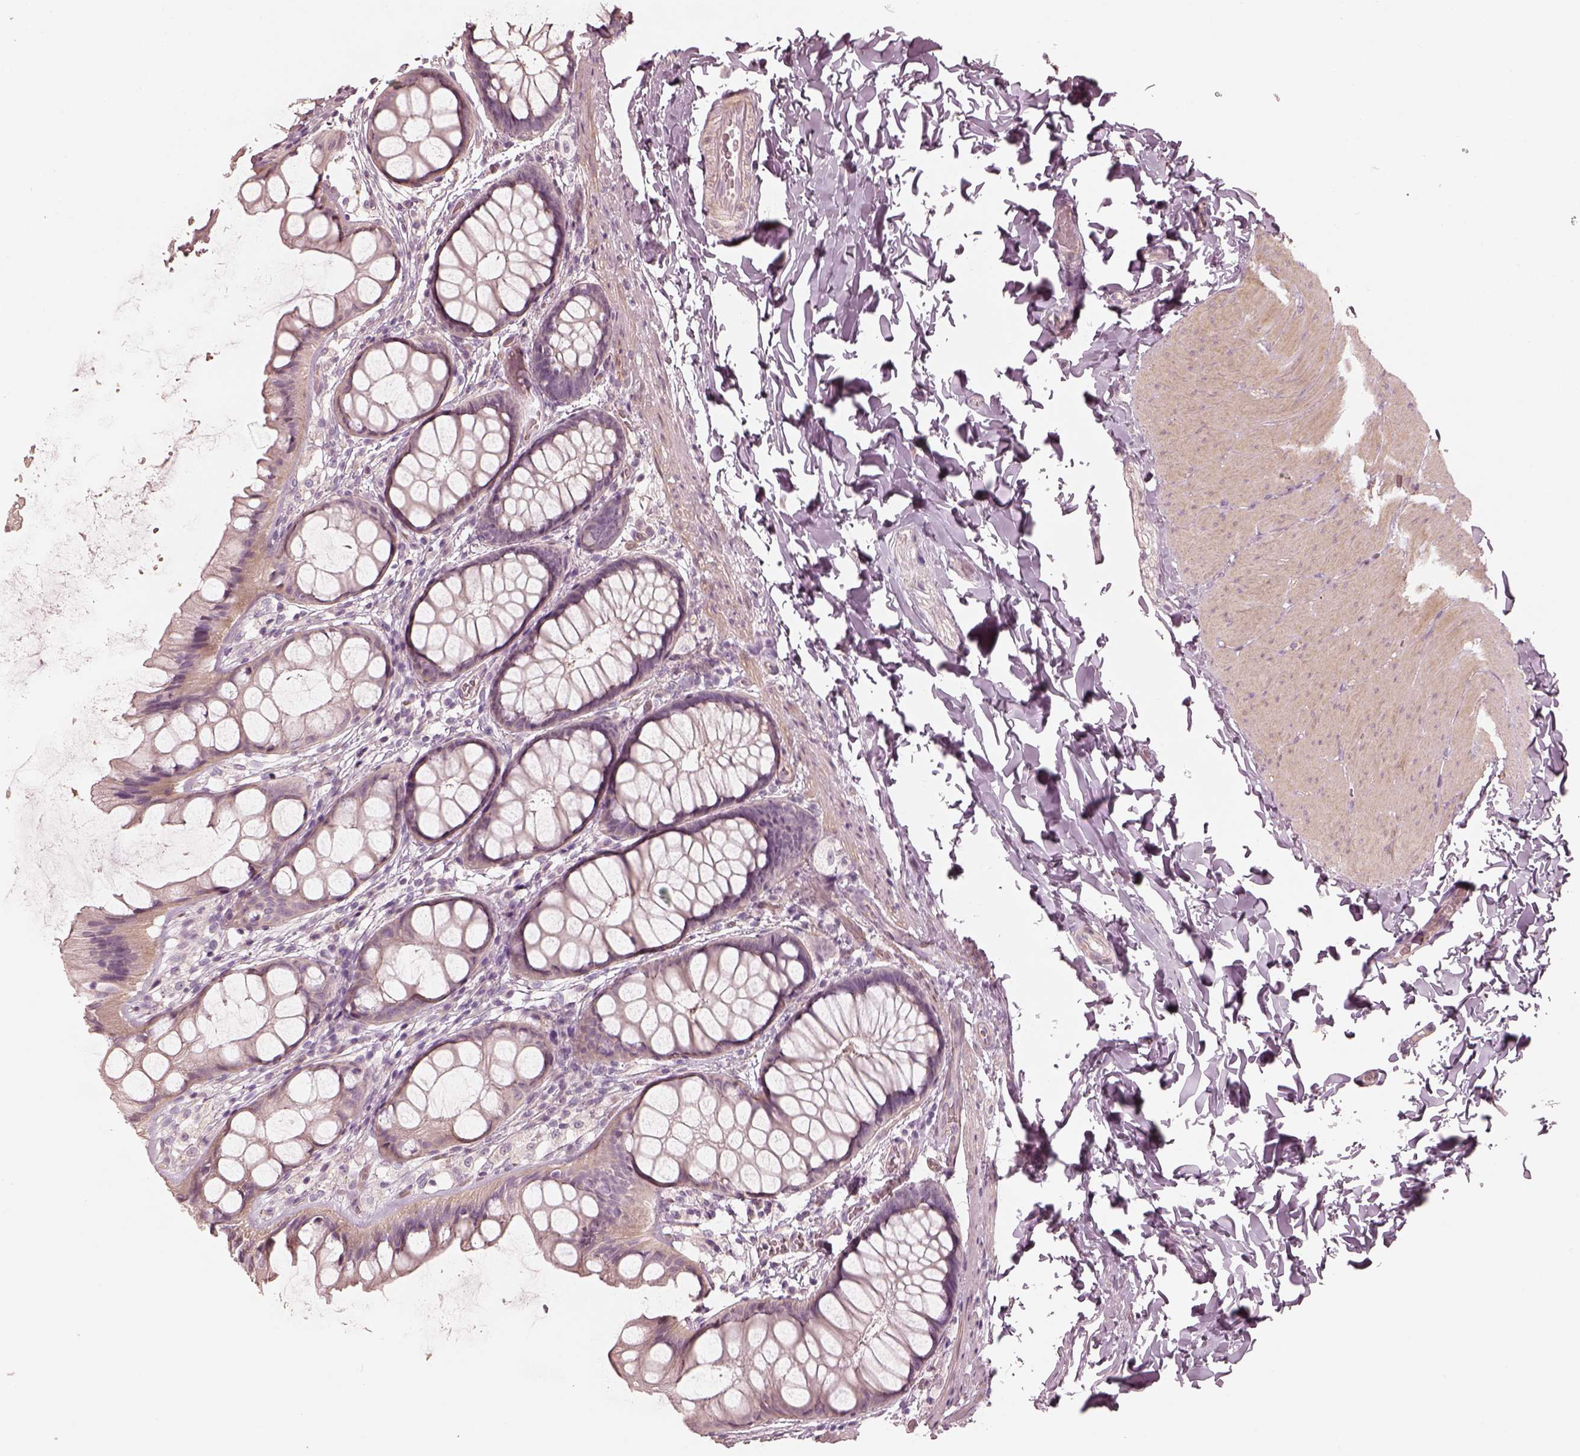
{"staining": {"intensity": "negative", "quantity": "none", "location": "none"}, "tissue": "colon", "cell_type": "Endothelial cells", "image_type": "normal", "snomed": [{"axis": "morphology", "description": "Normal tissue, NOS"}, {"axis": "topography", "description": "Colon"}], "caption": "Protein analysis of benign colon exhibits no significant positivity in endothelial cells.", "gene": "KCNJ9", "patient": {"sex": "male", "age": 47}}